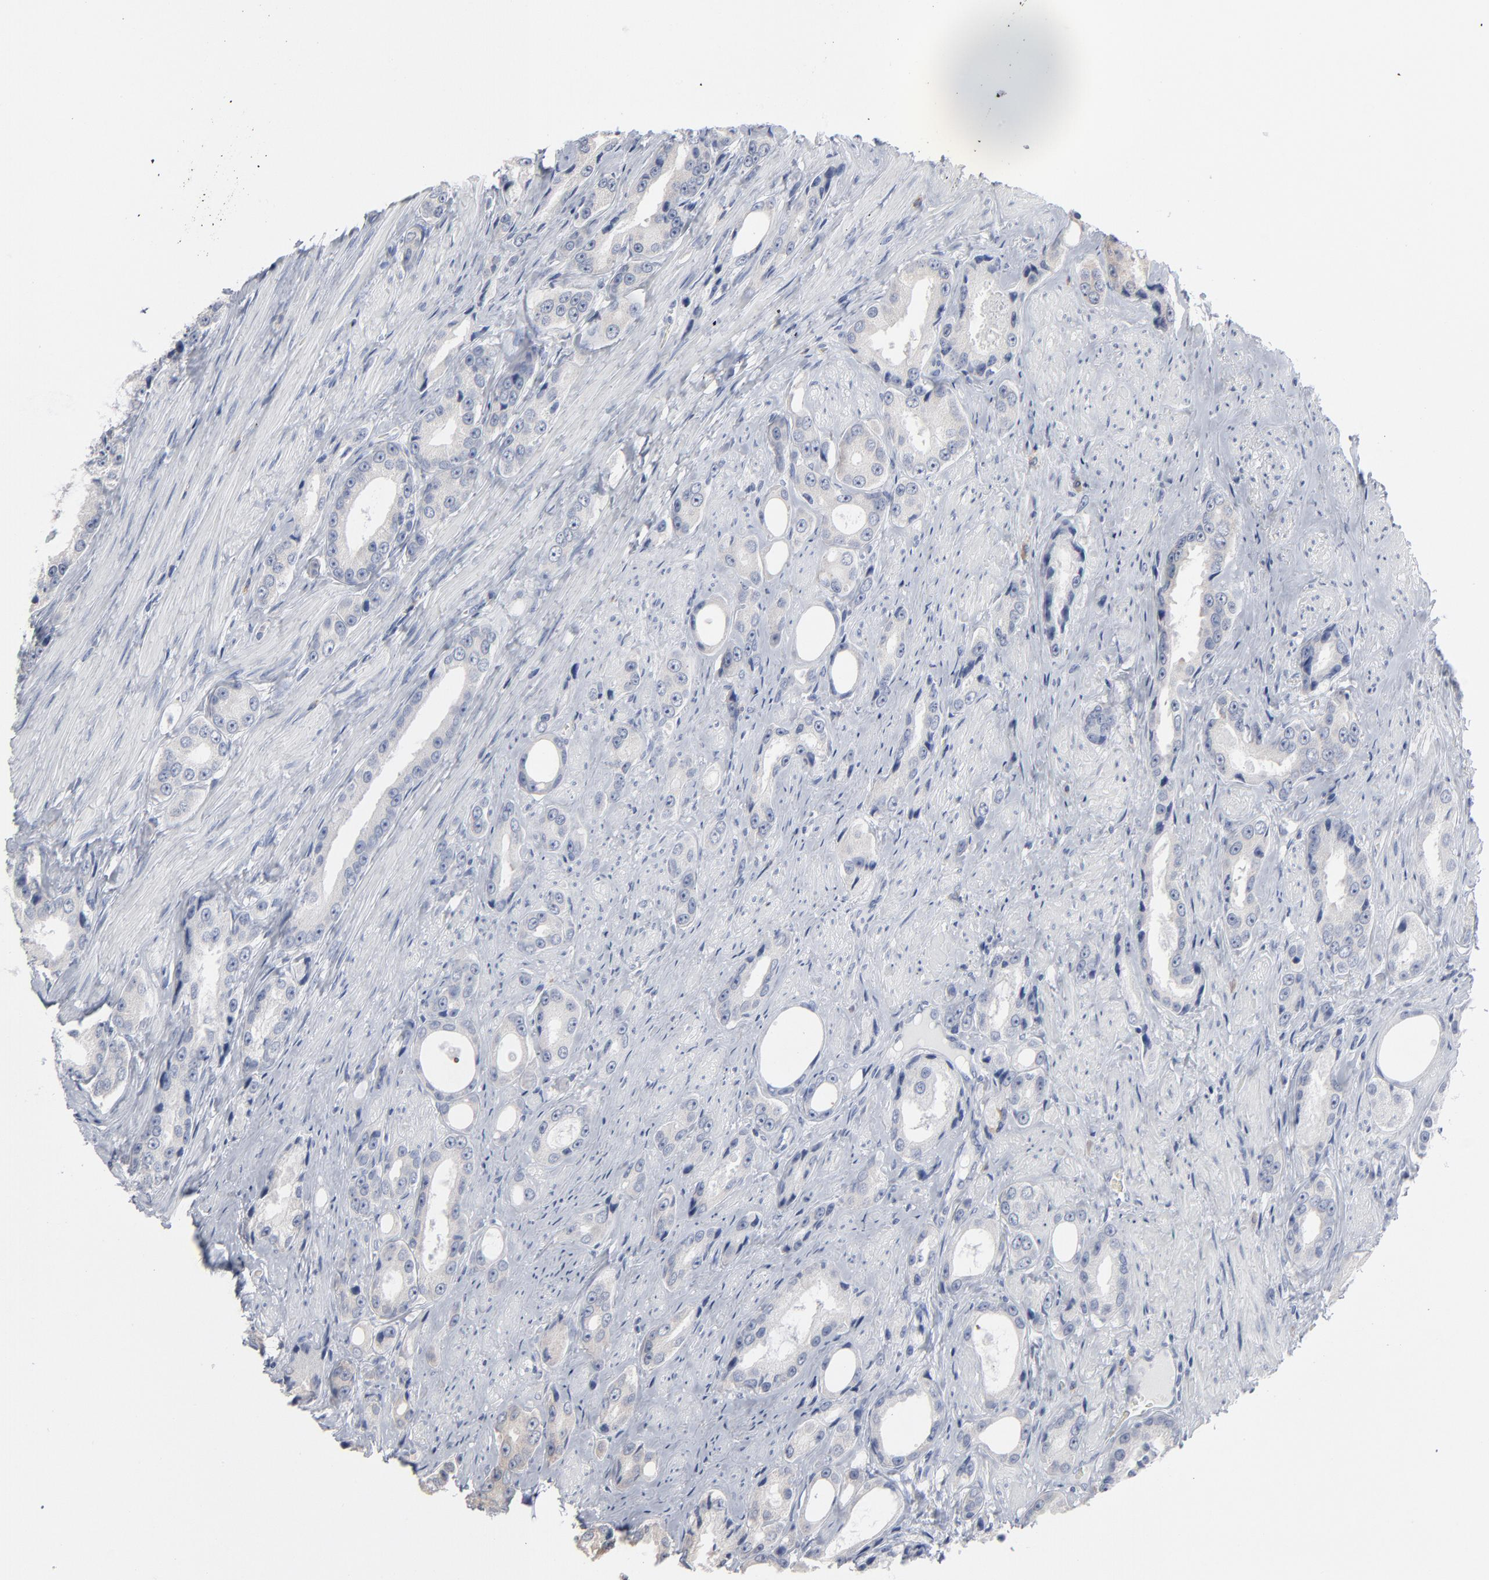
{"staining": {"intensity": "negative", "quantity": "none", "location": "none"}, "tissue": "prostate cancer", "cell_type": "Tumor cells", "image_type": "cancer", "snomed": [{"axis": "morphology", "description": "Adenocarcinoma, Medium grade"}, {"axis": "topography", "description": "Prostate"}], "caption": "Prostate cancer (adenocarcinoma (medium-grade)) was stained to show a protein in brown. There is no significant positivity in tumor cells. (DAB immunohistochemistry visualized using brightfield microscopy, high magnification).", "gene": "PAGE1", "patient": {"sex": "male", "age": 60}}